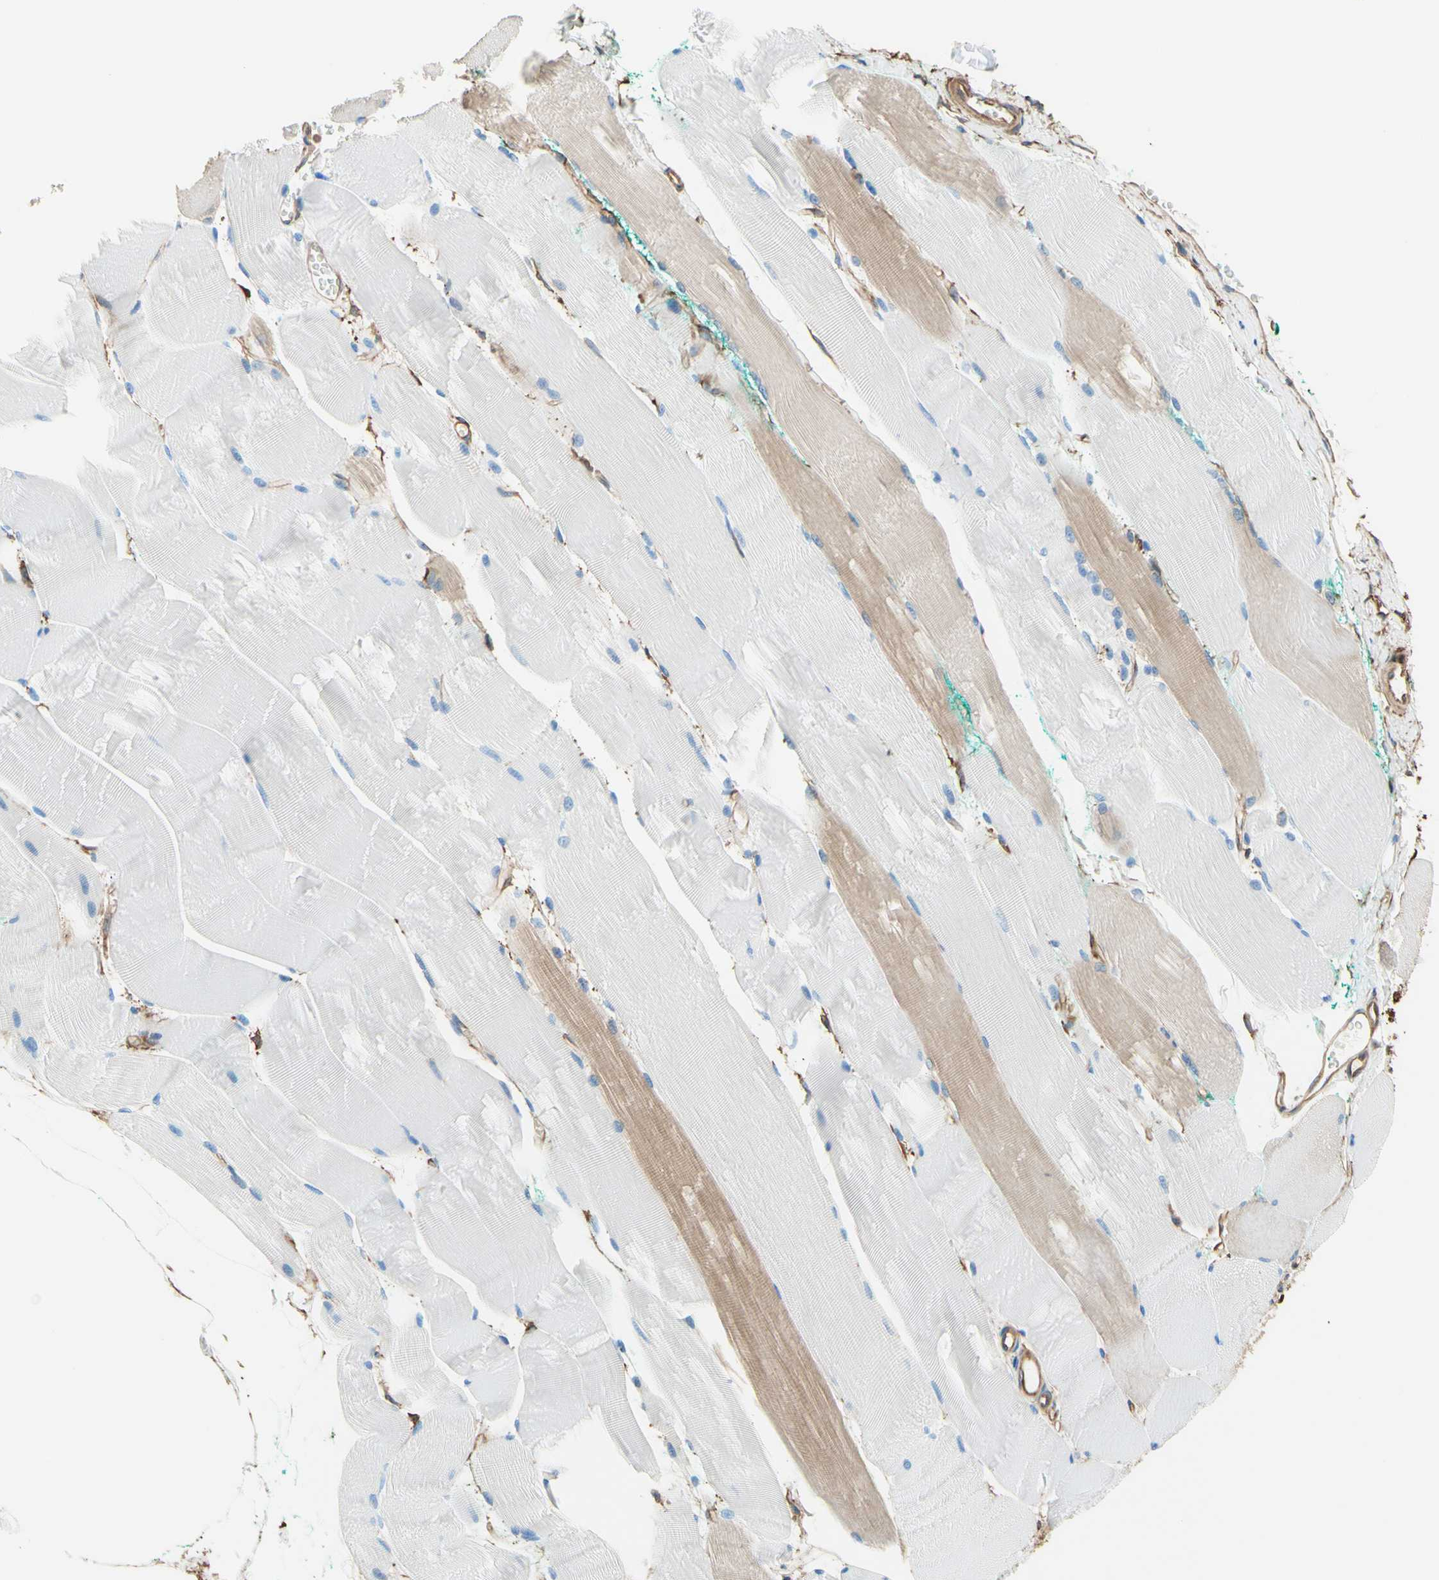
{"staining": {"intensity": "weak", "quantity": "25%-75%", "location": "cytoplasmic/membranous"}, "tissue": "skeletal muscle", "cell_type": "Myocytes", "image_type": "normal", "snomed": [{"axis": "morphology", "description": "Normal tissue, NOS"}, {"axis": "morphology", "description": "Squamous cell carcinoma, NOS"}, {"axis": "topography", "description": "Skeletal muscle"}], "caption": "Immunohistochemistry (DAB) staining of unremarkable human skeletal muscle exhibits weak cytoplasmic/membranous protein staining in approximately 25%-75% of myocytes.", "gene": "DPYSL3", "patient": {"sex": "male", "age": 51}}